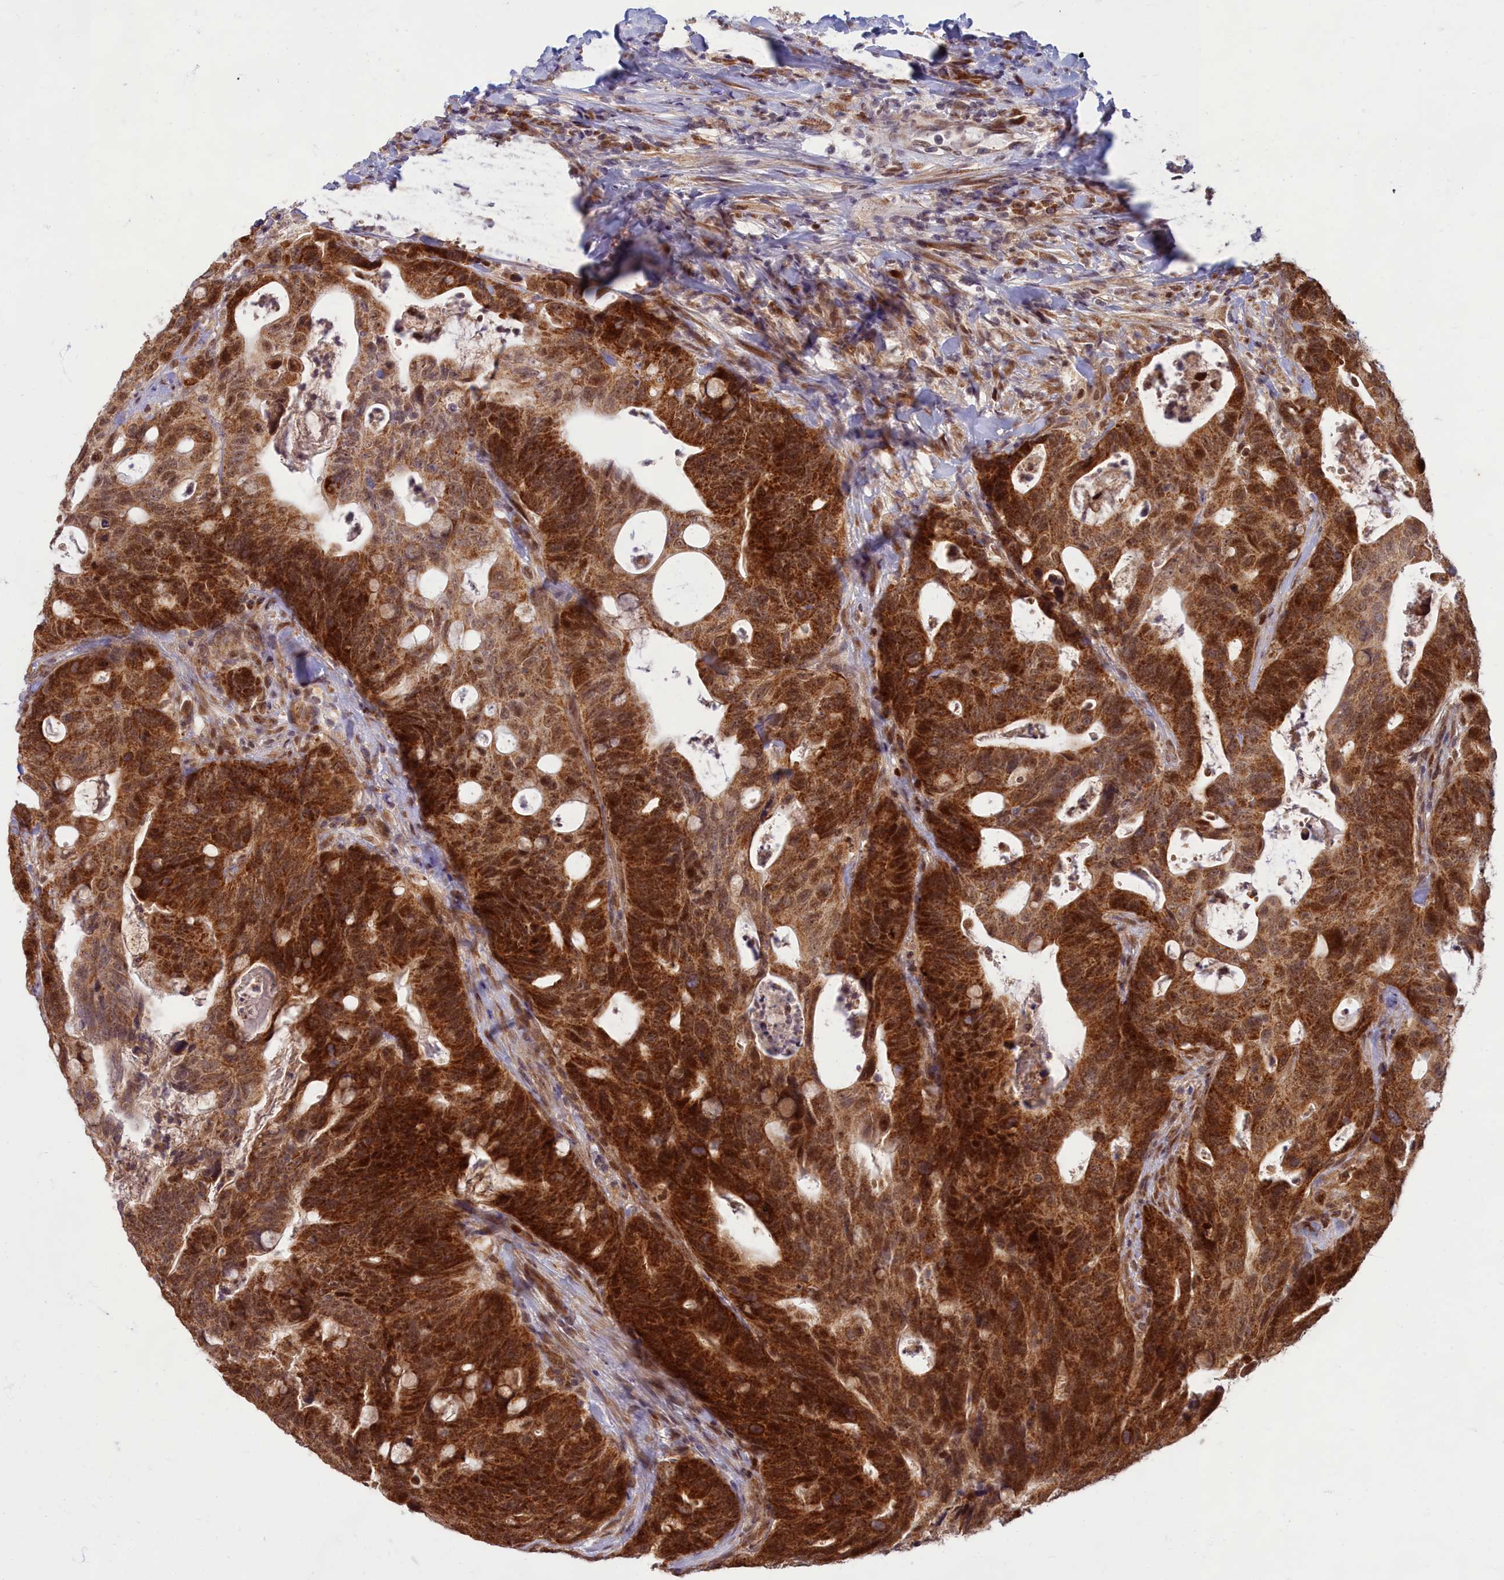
{"staining": {"intensity": "strong", "quantity": ">75%", "location": "cytoplasmic/membranous,nuclear"}, "tissue": "colorectal cancer", "cell_type": "Tumor cells", "image_type": "cancer", "snomed": [{"axis": "morphology", "description": "Adenocarcinoma, NOS"}, {"axis": "topography", "description": "Colon"}], "caption": "Immunohistochemistry histopathology image of colorectal adenocarcinoma stained for a protein (brown), which displays high levels of strong cytoplasmic/membranous and nuclear expression in about >75% of tumor cells.", "gene": "EARS2", "patient": {"sex": "female", "age": 82}}